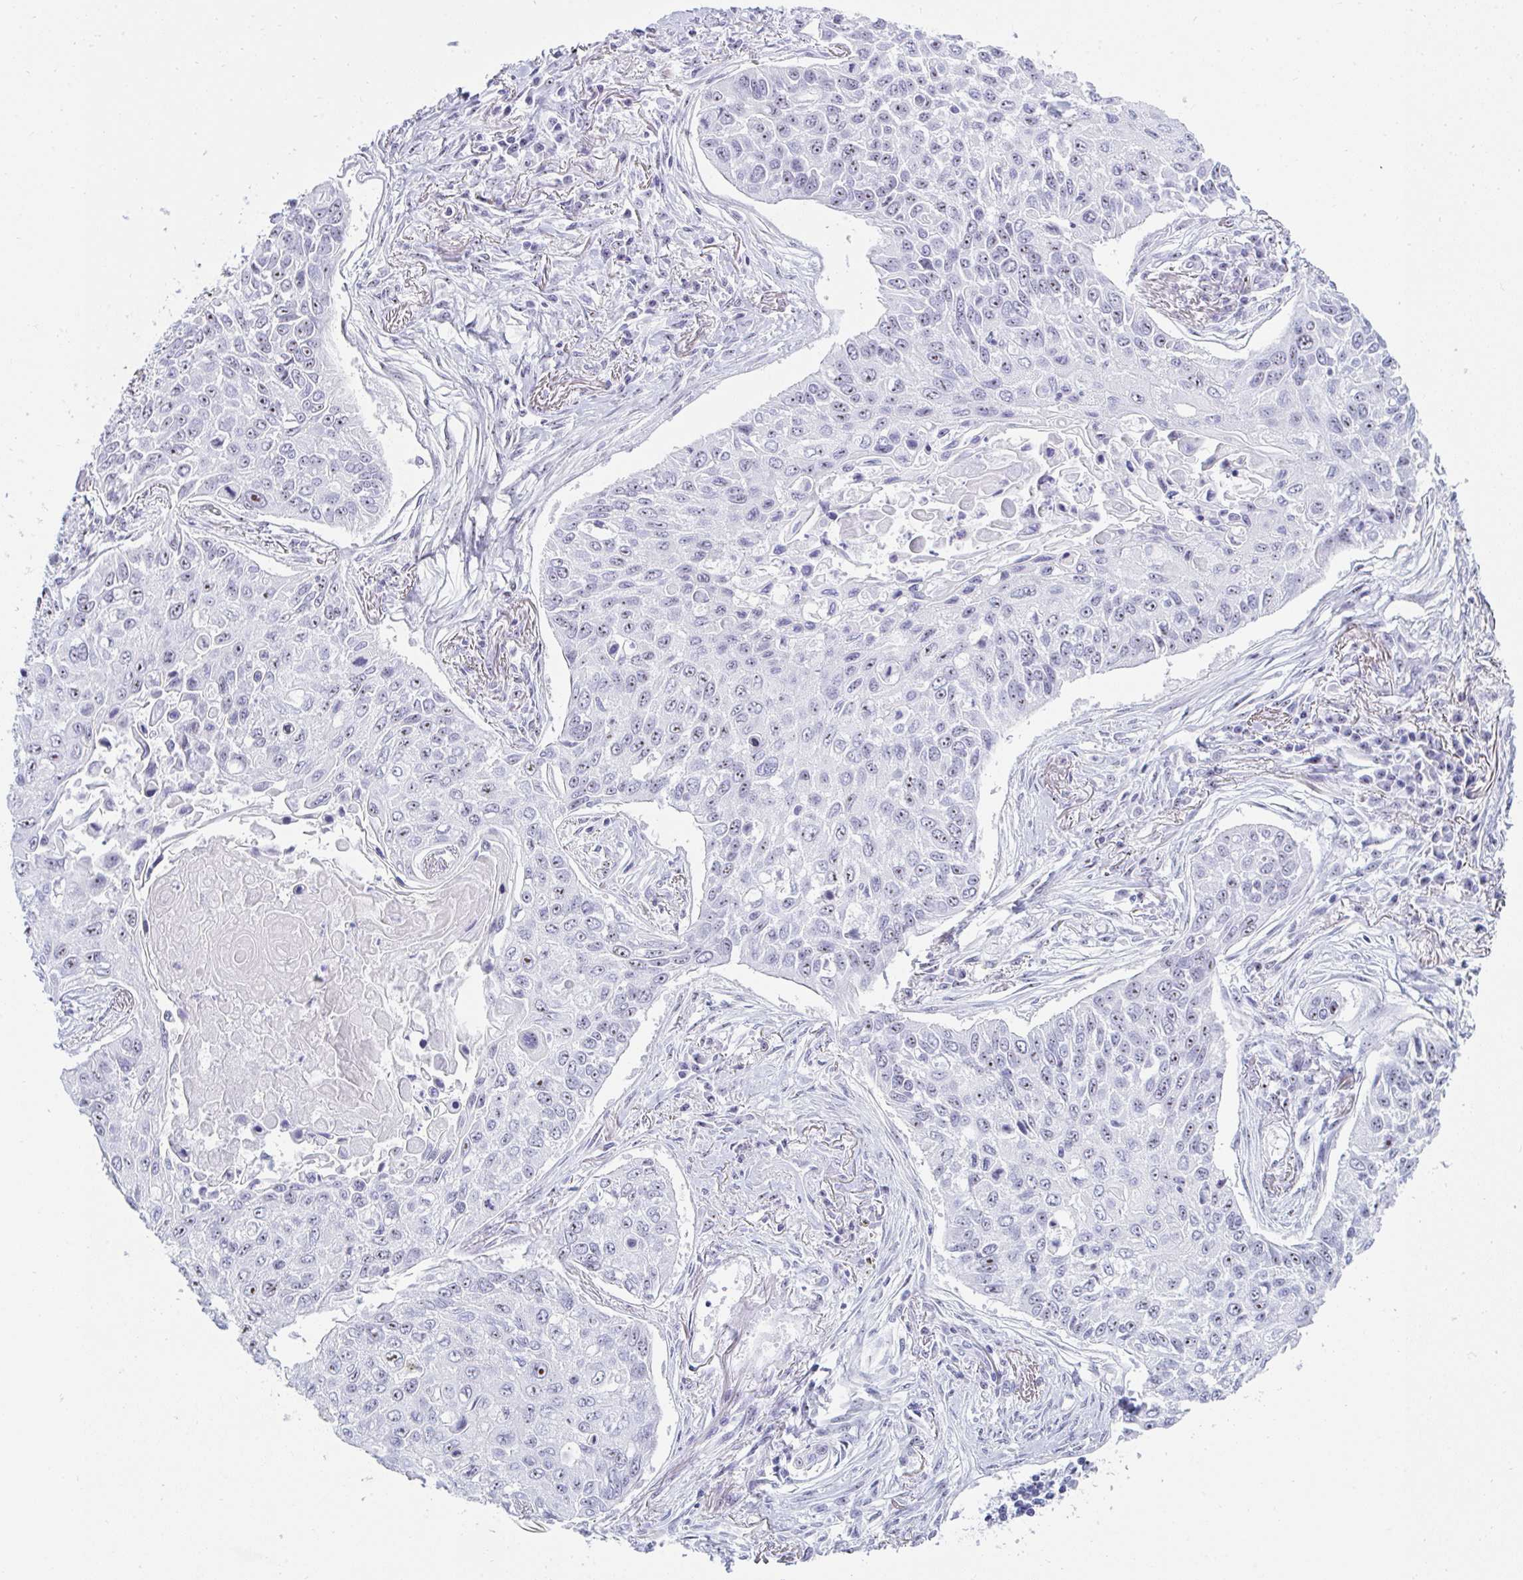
{"staining": {"intensity": "weak", "quantity": "25%-75%", "location": "nuclear"}, "tissue": "lung cancer", "cell_type": "Tumor cells", "image_type": "cancer", "snomed": [{"axis": "morphology", "description": "Squamous cell carcinoma, NOS"}, {"axis": "topography", "description": "Lung"}], "caption": "DAB immunohistochemical staining of lung cancer (squamous cell carcinoma) displays weak nuclear protein expression in about 25%-75% of tumor cells.", "gene": "NOP10", "patient": {"sex": "male", "age": 75}}